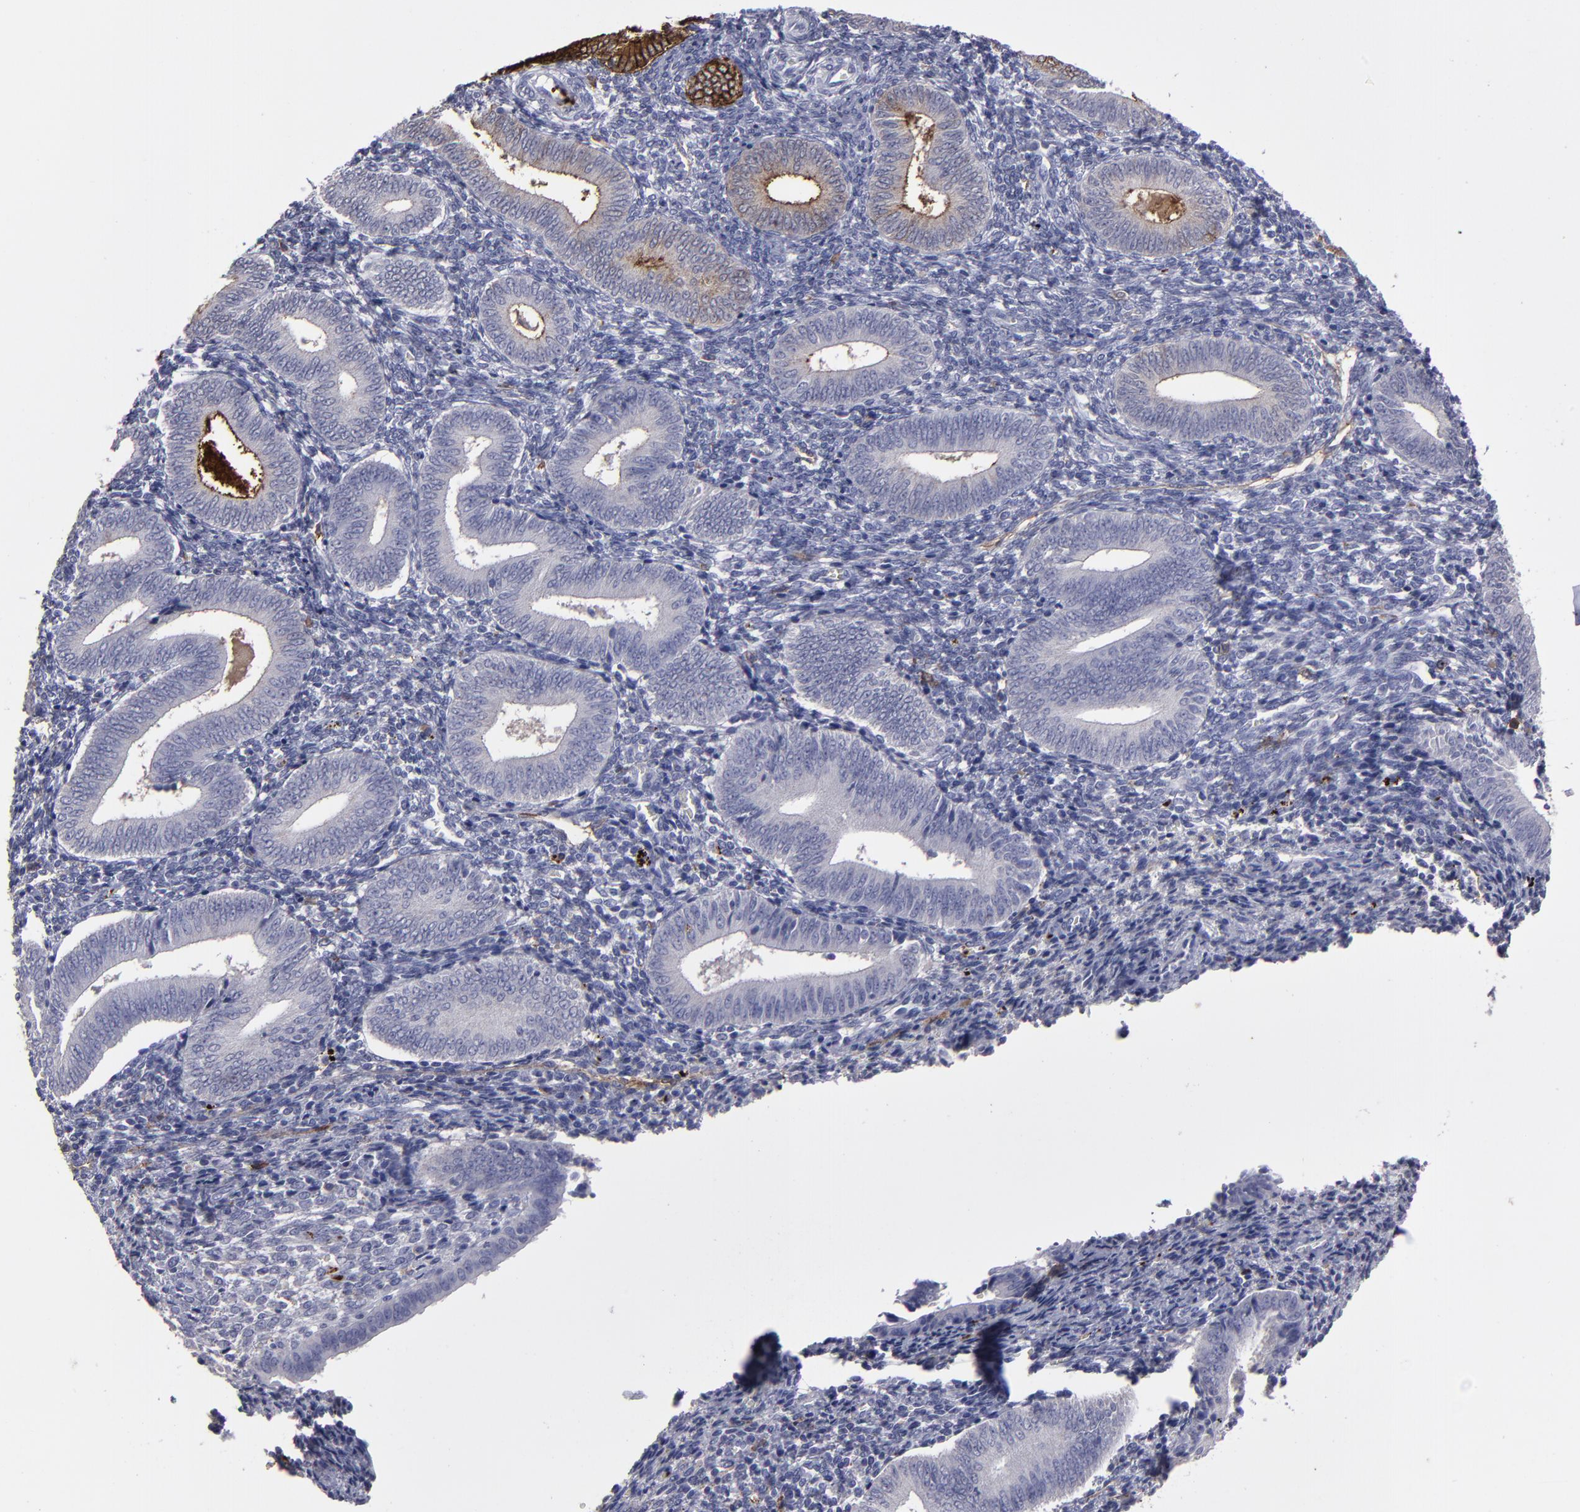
{"staining": {"intensity": "negative", "quantity": "none", "location": "none"}, "tissue": "endometrium", "cell_type": "Cells in endometrial stroma", "image_type": "normal", "snomed": [{"axis": "morphology", "description": "Normal tissue, NOS"}, {"axis": "topography", "description": "Uterus"}, {"axis": "topography", "description": "Endometrium"}], "caption": "Immunohistochemistry of benign endometrium displays no expression in cells in endometrial stroma. (DAB (3,3'-diaminobenzidine) immunohistochemistry with hematoxylin counter stain).", "gene": "CD36", "patient": {"sex": "female", "age": 33}}